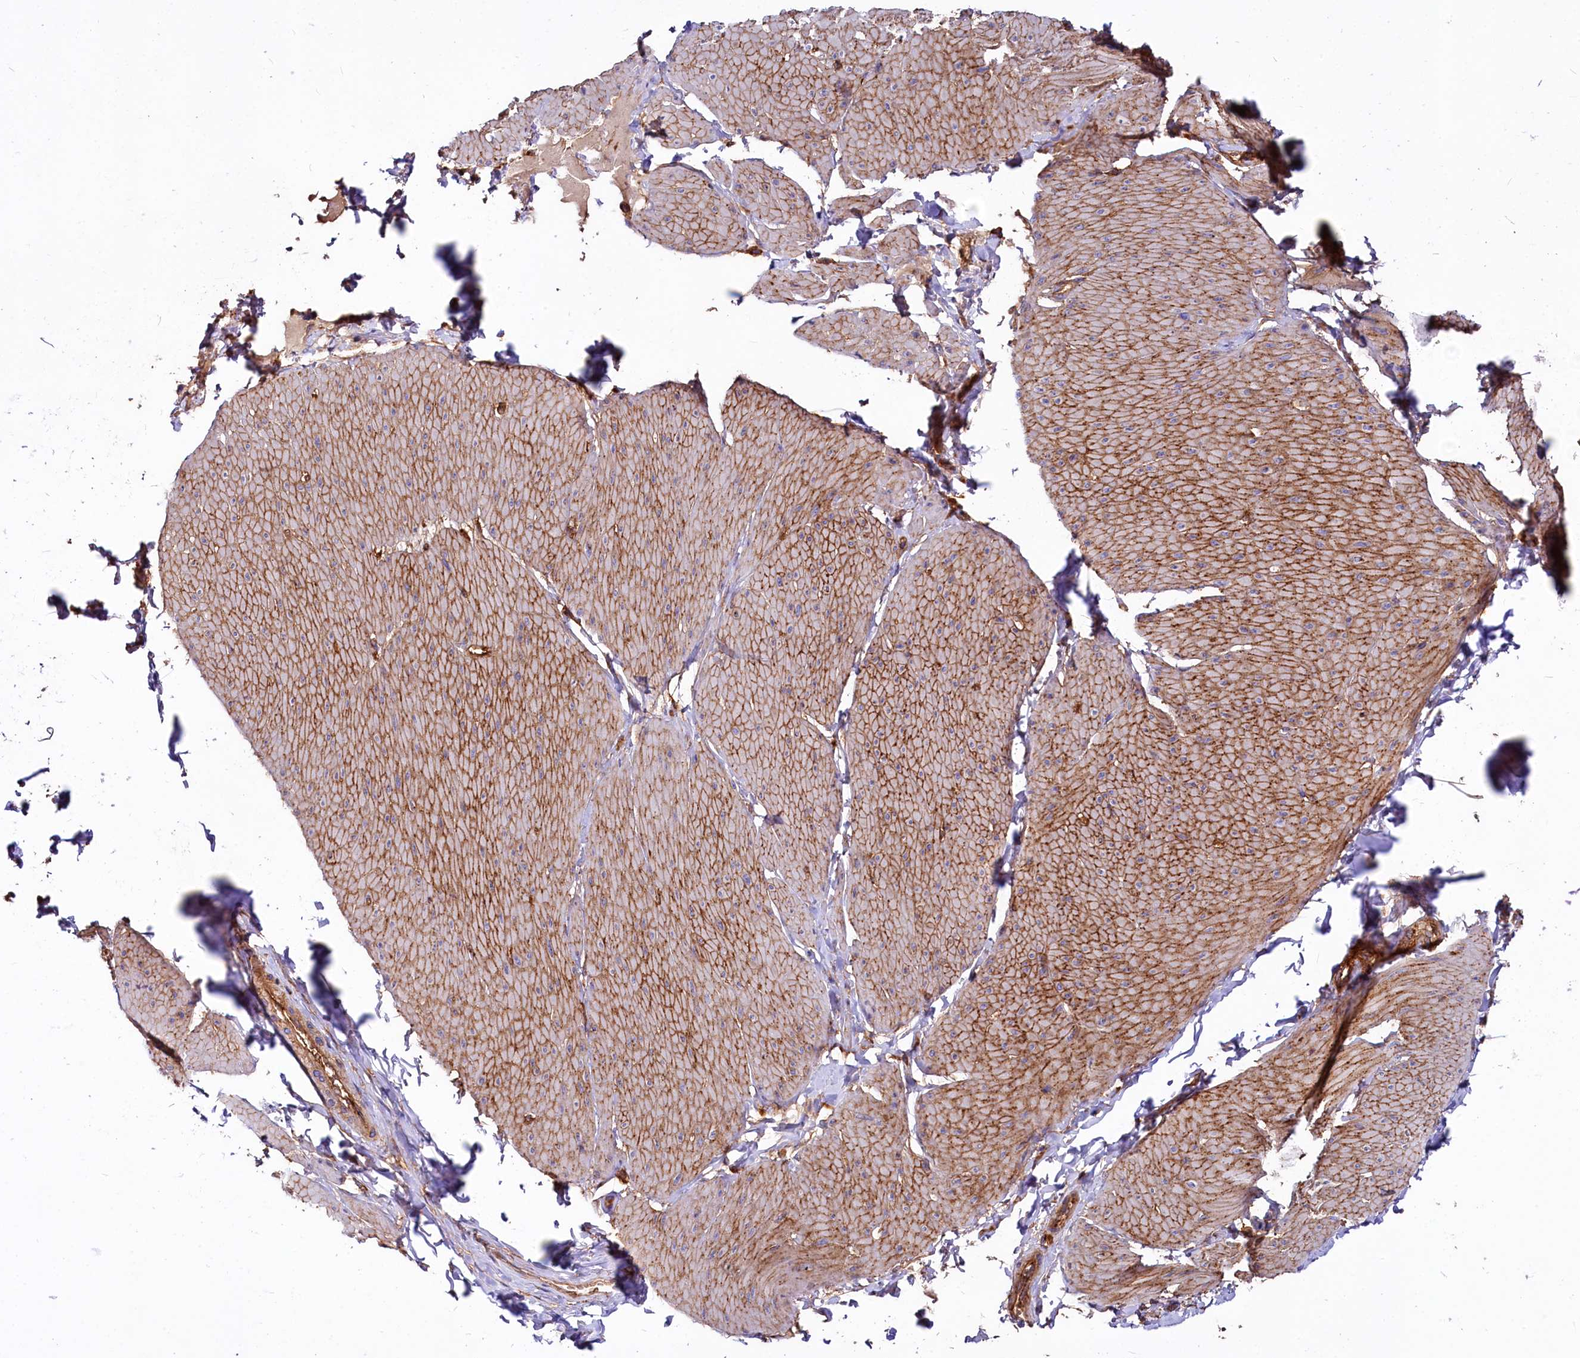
{"staining": {"intensity": "moderate", "quantity": ">75%", "location": "cytoplasmic/membranous"}, "tissue": "smooth muscle", "cell_type": "Smooth muscle cells", "image_type": "normal", "snomed": [{"axis": "morphology", "description": "Urothelial carcinoma, High grade"}, {"axis": "topography", "description": "Urinary bladder"}], "caption": "Immunohistochemistry micrograph of benign smooth muscle: smooth muscle stained using IHC shows medium levels of moderate protein expression localized specifically in the cytoplasmic/membranous of smooth muscle cells, appearing as a cytoplasmic/membranous brown color.", "gene": "ANO6", "patient": {"sex": "male", "age": 46}}